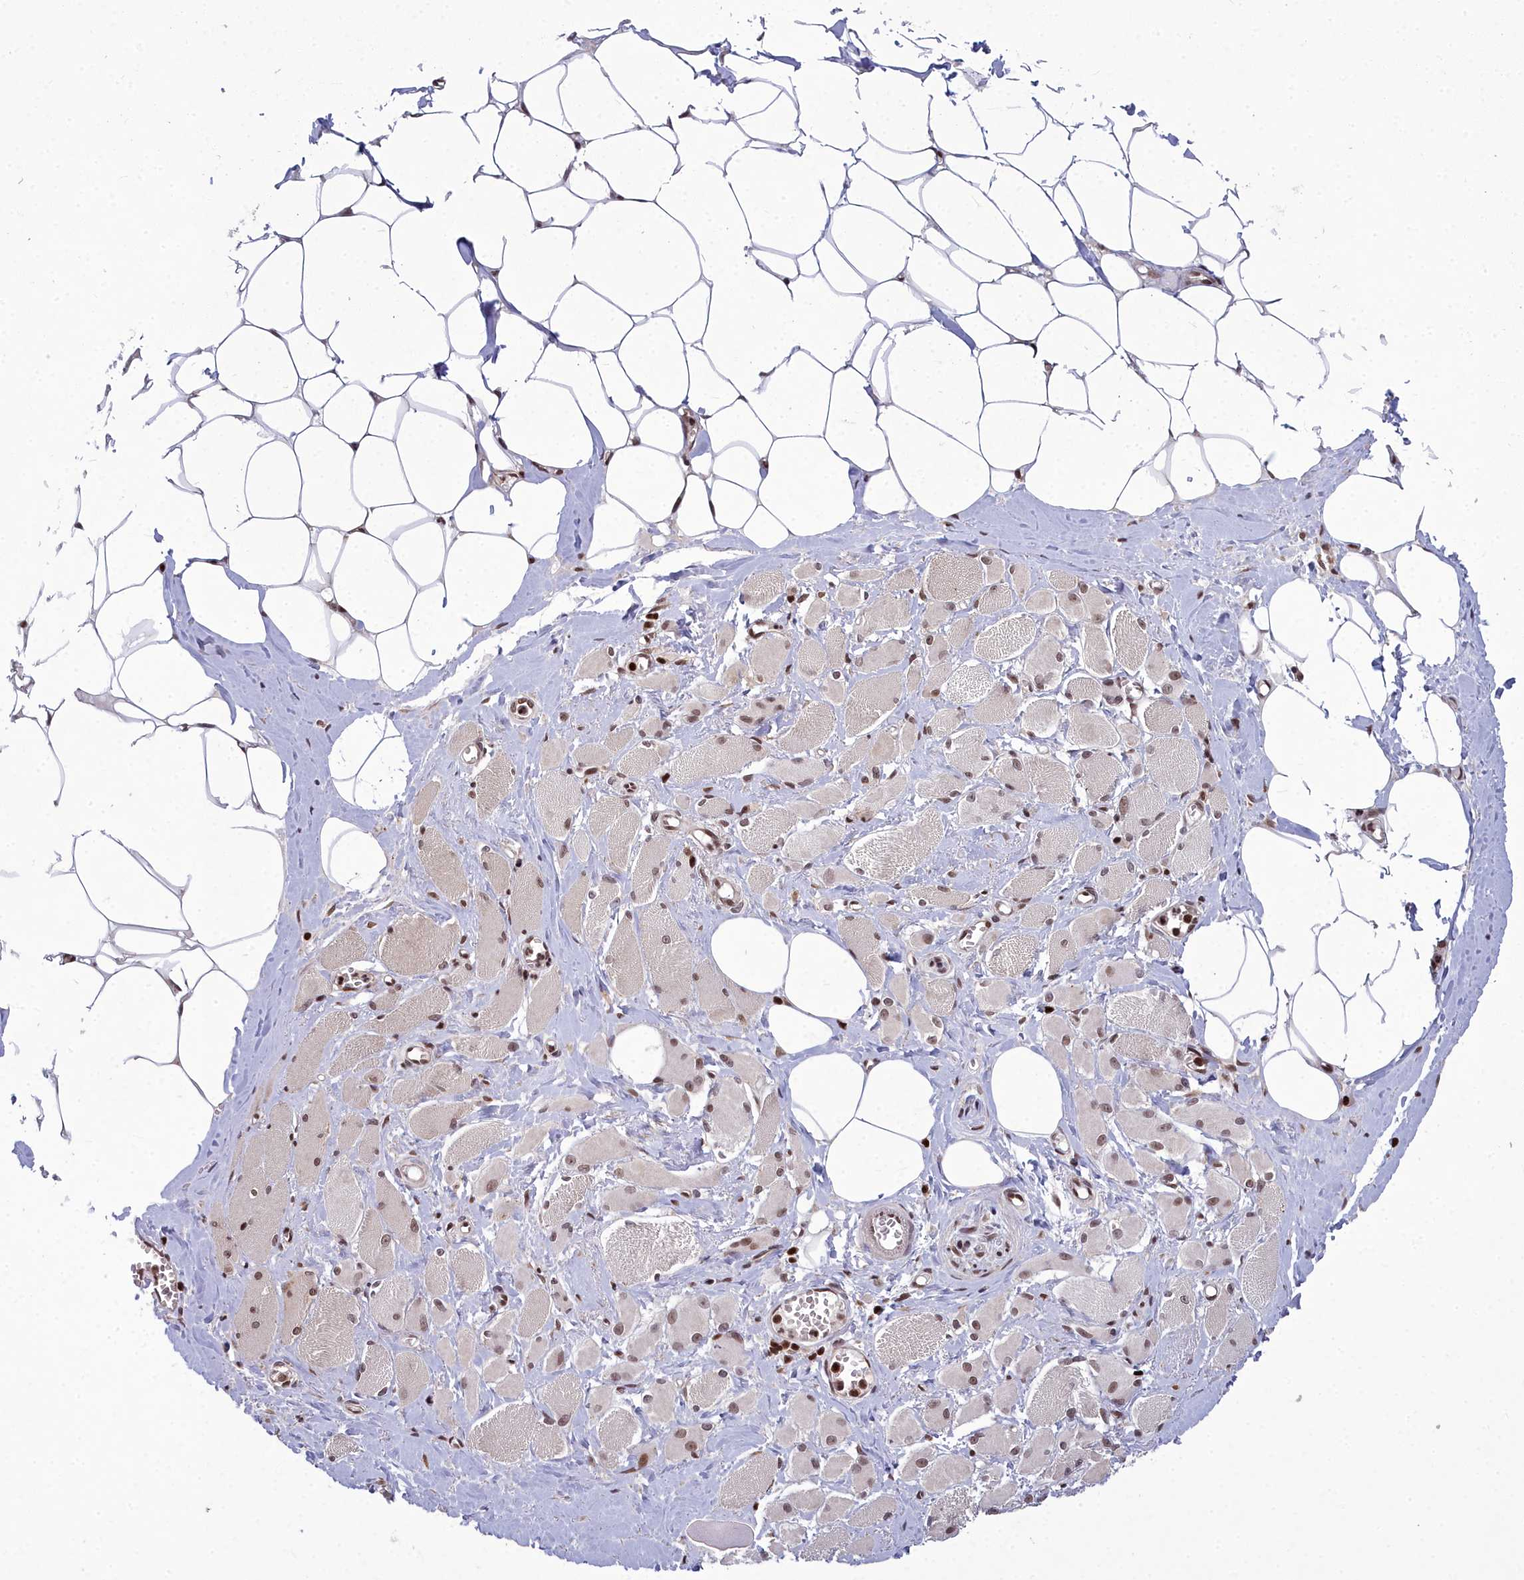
{"staining": {"intensity": "moderate", "quantity": ">75%", "location": "cytoplasmic/membranous,nuclear"}, "tissue": "skeletal muscle", "cell_type": "Myocytes", "image_type": "normal", "snomed": [{"axis": "morphology", "description": "Normal tissue, NOS"}, {"axis": "morphology", "description": "Basal cell carcinoma"}, {"axis": "topography", "description": "Skeletal muscle"}], "caption": "A histopathology image of skeletal muscle stained for a protein shows moderate cytoplasmic/membranous,nuclear brown staining in myocytes. (DAB (3,3'-diaminobenzidine) = brown stain, brightfield microscopy at high magnification).", "gene": "GMEB1", "patient": {"sex": "female", "age": 64}}